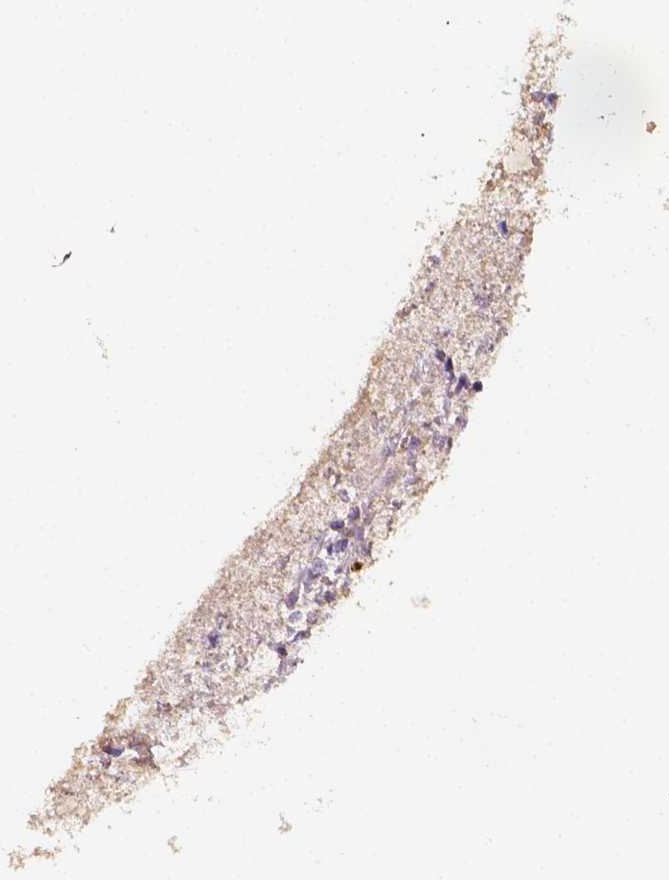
{"staining": {"intensity": "weak", "quantity": "<25%", "location": "cytoplasmic/membranous"}, "tissue": "stomach", "cell_type": "Glandular cells", "image_type": "normal", "snomed": [{"axis": "morphology", "description": "Normal tissue, NOS"}, {"axis": "morphology", "description": "Adenocarcinoma, NOS"}, {"axis": "morphology", "description": "Adenocarcinoma, High grade"}, {"axis": "topography", "description": "Stomach, upper"}, {"axis": "topography", "description": "Stomach"}], "caption": "High power microscopy image of an immunohistochemistry (IHC) histopathology image of normal stomach, revealing no significant expression in glandular cells.", "gene": "SIRT2", "patient": {"sex": "female", "age": 65}}